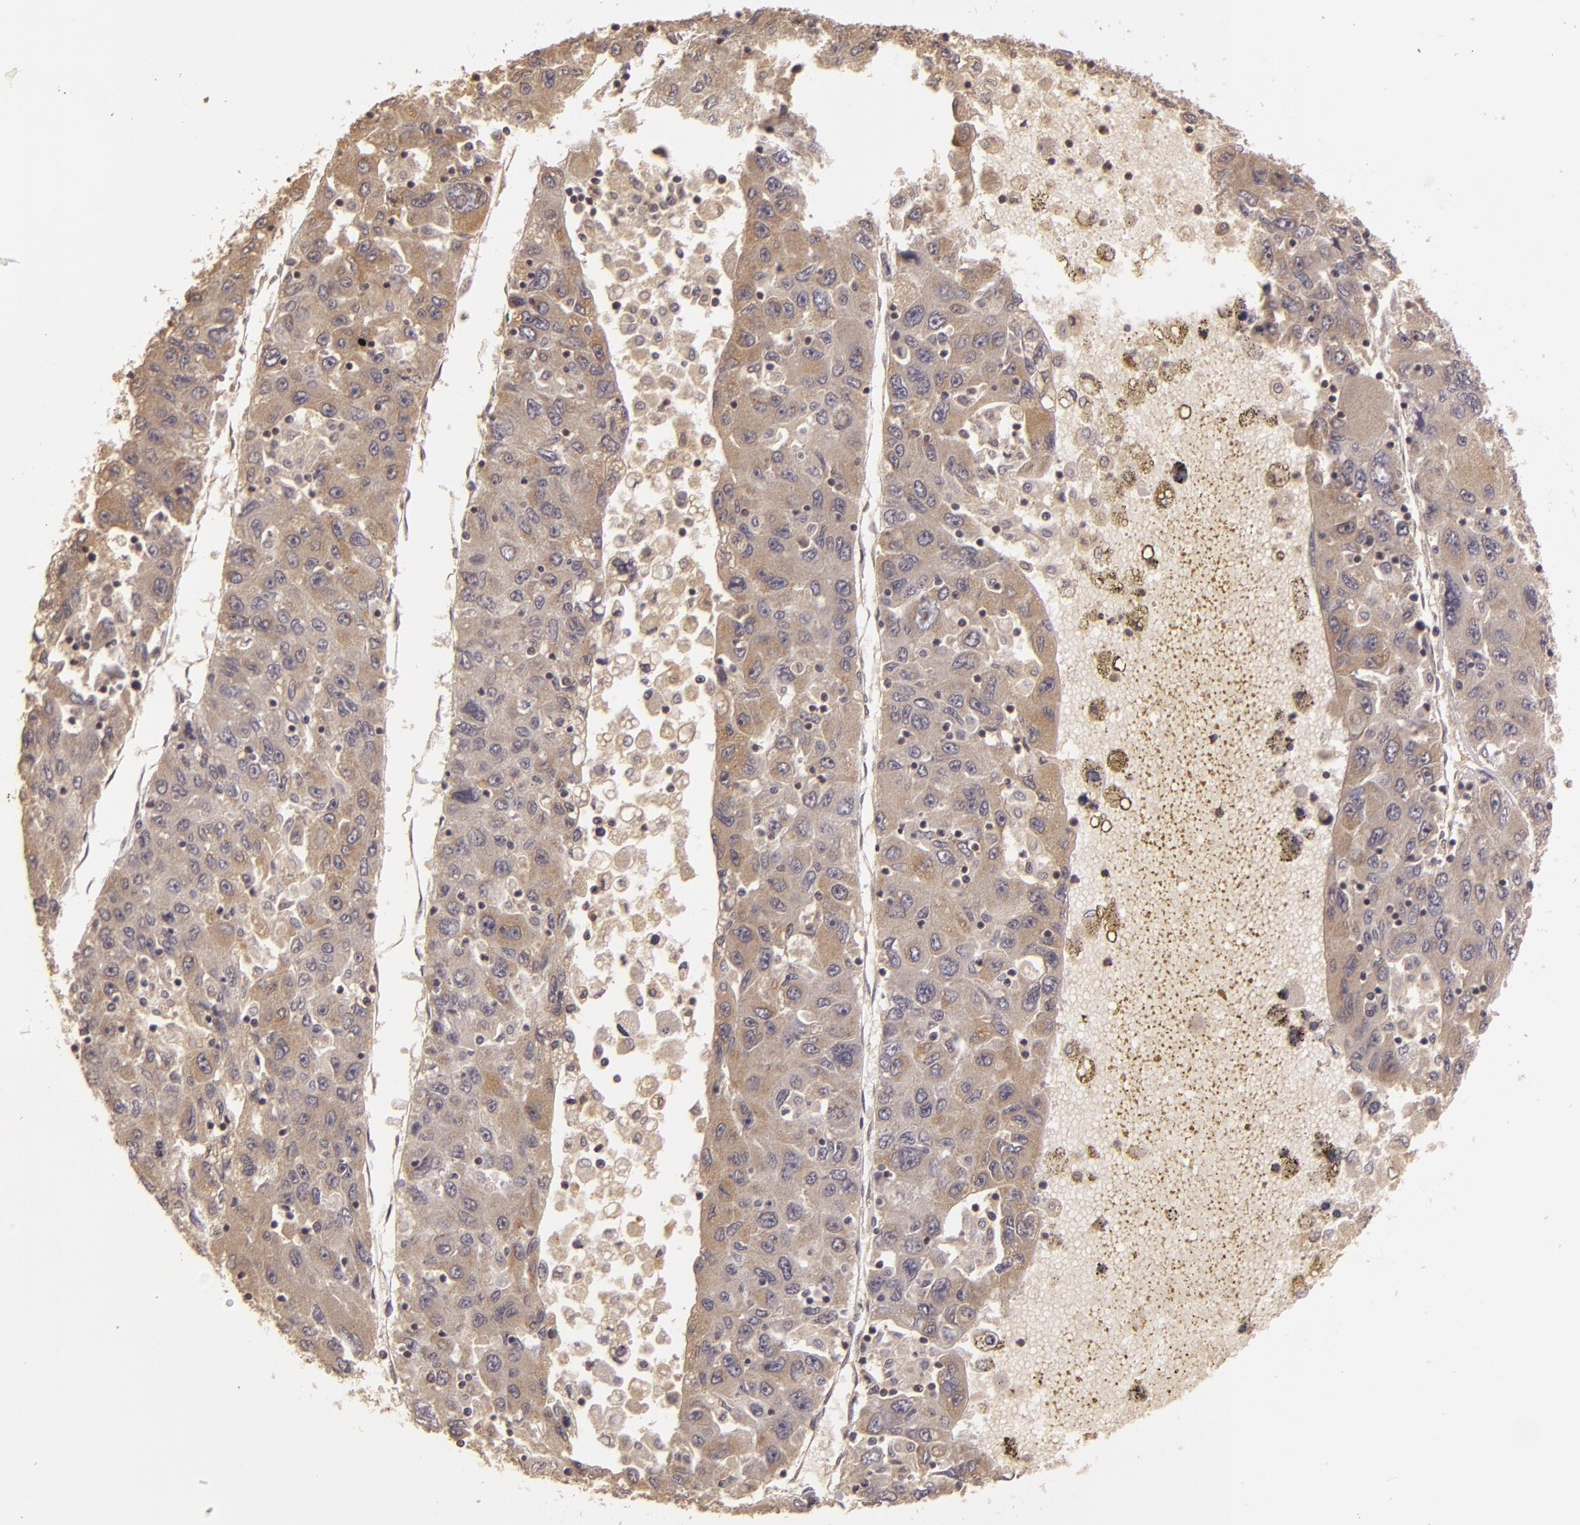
{"staining": {"intensity": "weak", "quantity": ">75%", "location": "cytoplasmic/membranous"}, "tissue": "liver cancer", "cell_type": "Tumor cells", "image_type": "cancer", "snomed": [{"axis": "morphology", "description": "Carcinoma, Hepatocellular, NOS"}, {"axis": "topography", "description": "Liver"}], "caption": "IHC photomicrograph of neoplastic tissue: liver cancer (hepatocellular carcinoma) stained using immunohistochemistry (IHC) exhibits low levels of weak protein expression localized specifically in the cytoplasmic/membranous of tumor cells, appearing as a cytoplasmic/membranous brown color.", "gene": "HRAS", "patient": {"sex": "male", "age": 49}}